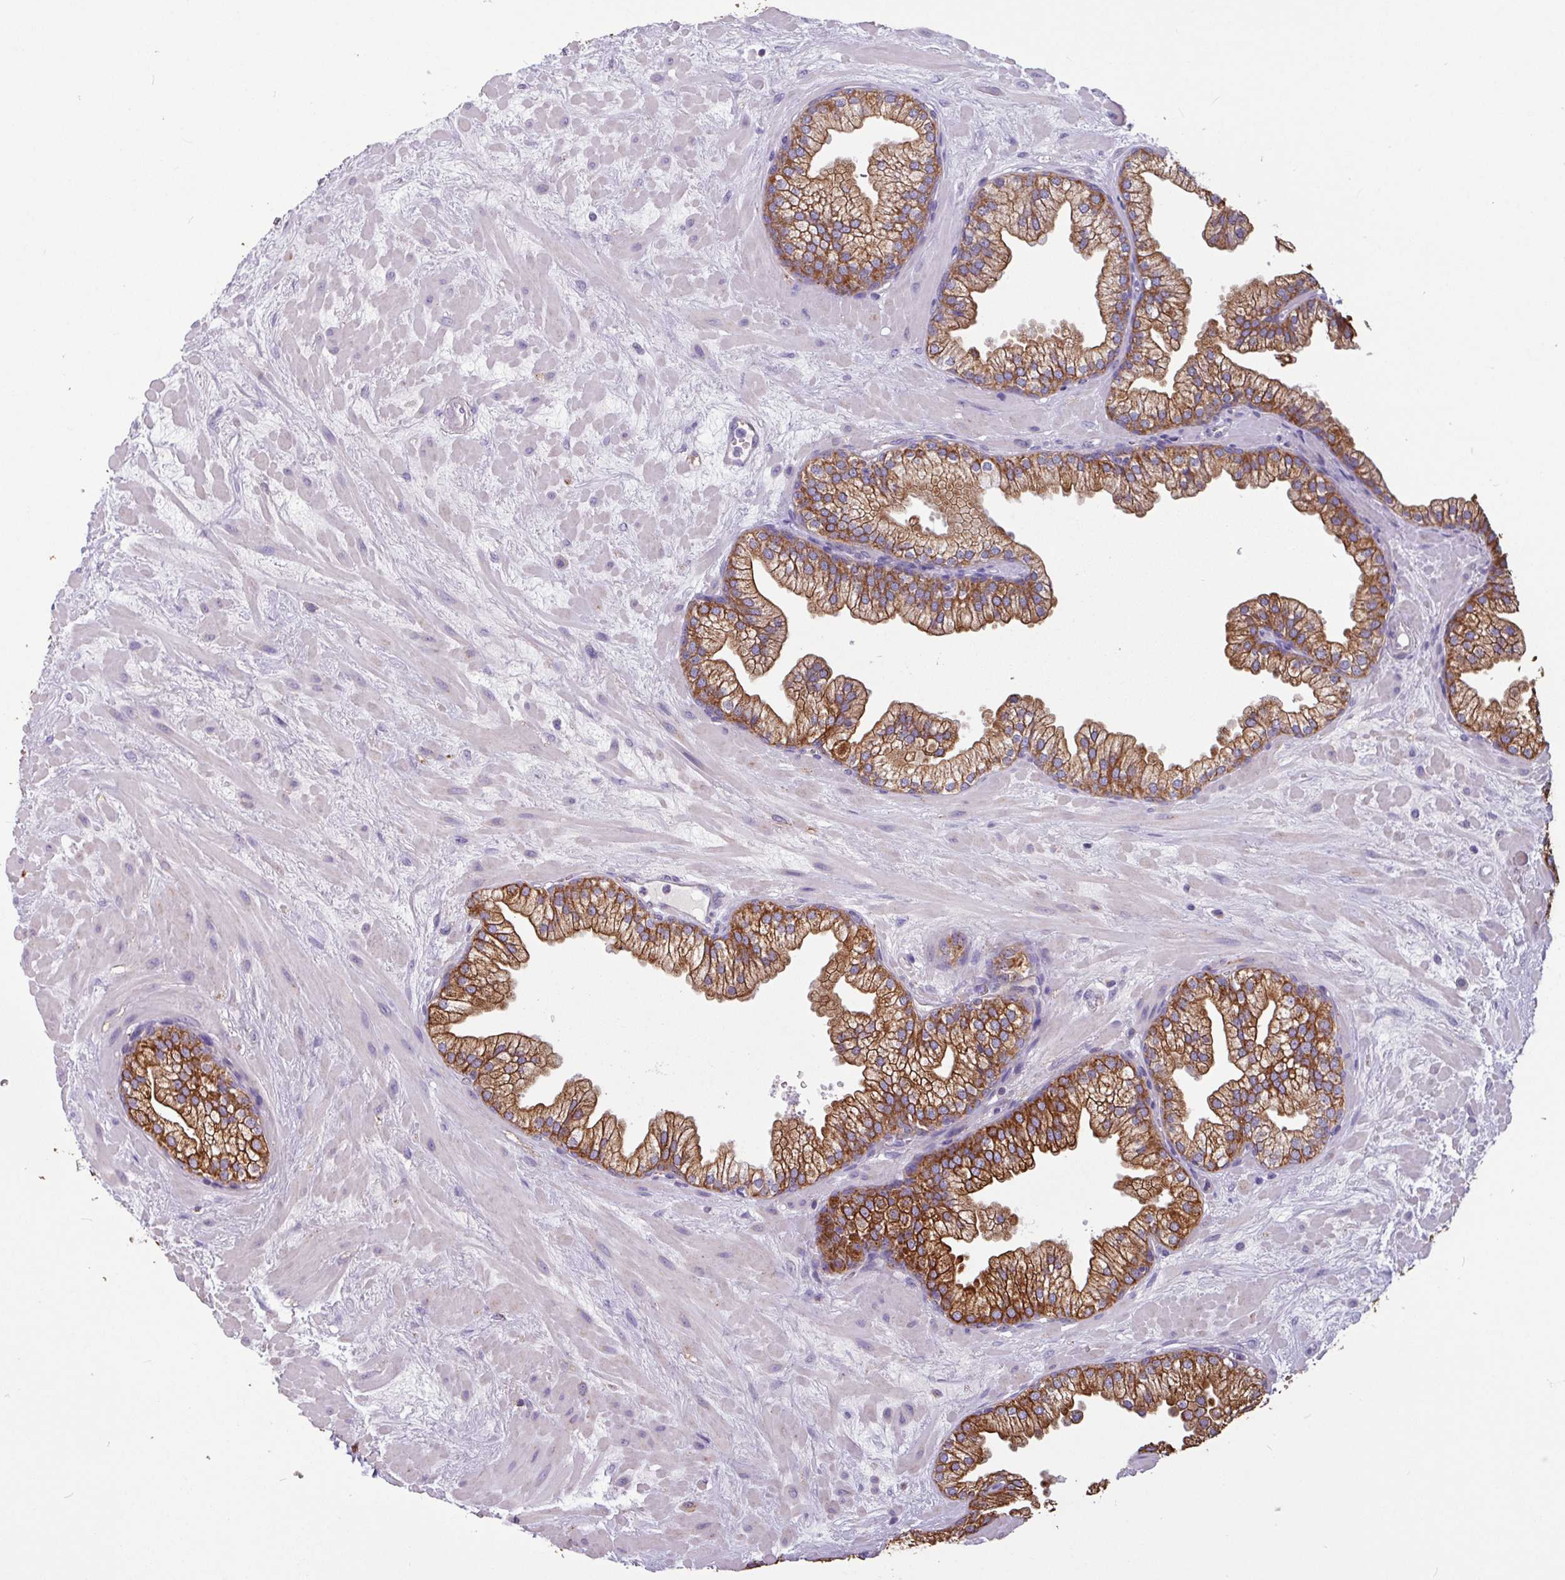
{"staining": {"intensity": "strong", "quantity": ">75%", "location": "cytoplasmic/membranous"}, "tissue": "prostate", "cell_type": "Glandular cells", "image_type": "normal", "snomed": [{"axis": "morphology", "description": "Normal tissue, NOS"}, {"axis": "topography", "description": "Prostate"}, {"axis": "topography", "description": "Peripheral nerve tissue"}], "caption": "Immunohistochemistry staining of unremarkable prostate, which exhibits high levels of strong cytoplasmic/membranous staining in approximately >75% of glandular cells indicating strong cytoplasmic/membranous protein positivity. The staining was performed using DAB (brown) for protein detection and nuclei were counterstained in hematoxylin (blue).", "gene": "CAMK1", "patient": {"sex": "male", "age": 61}}